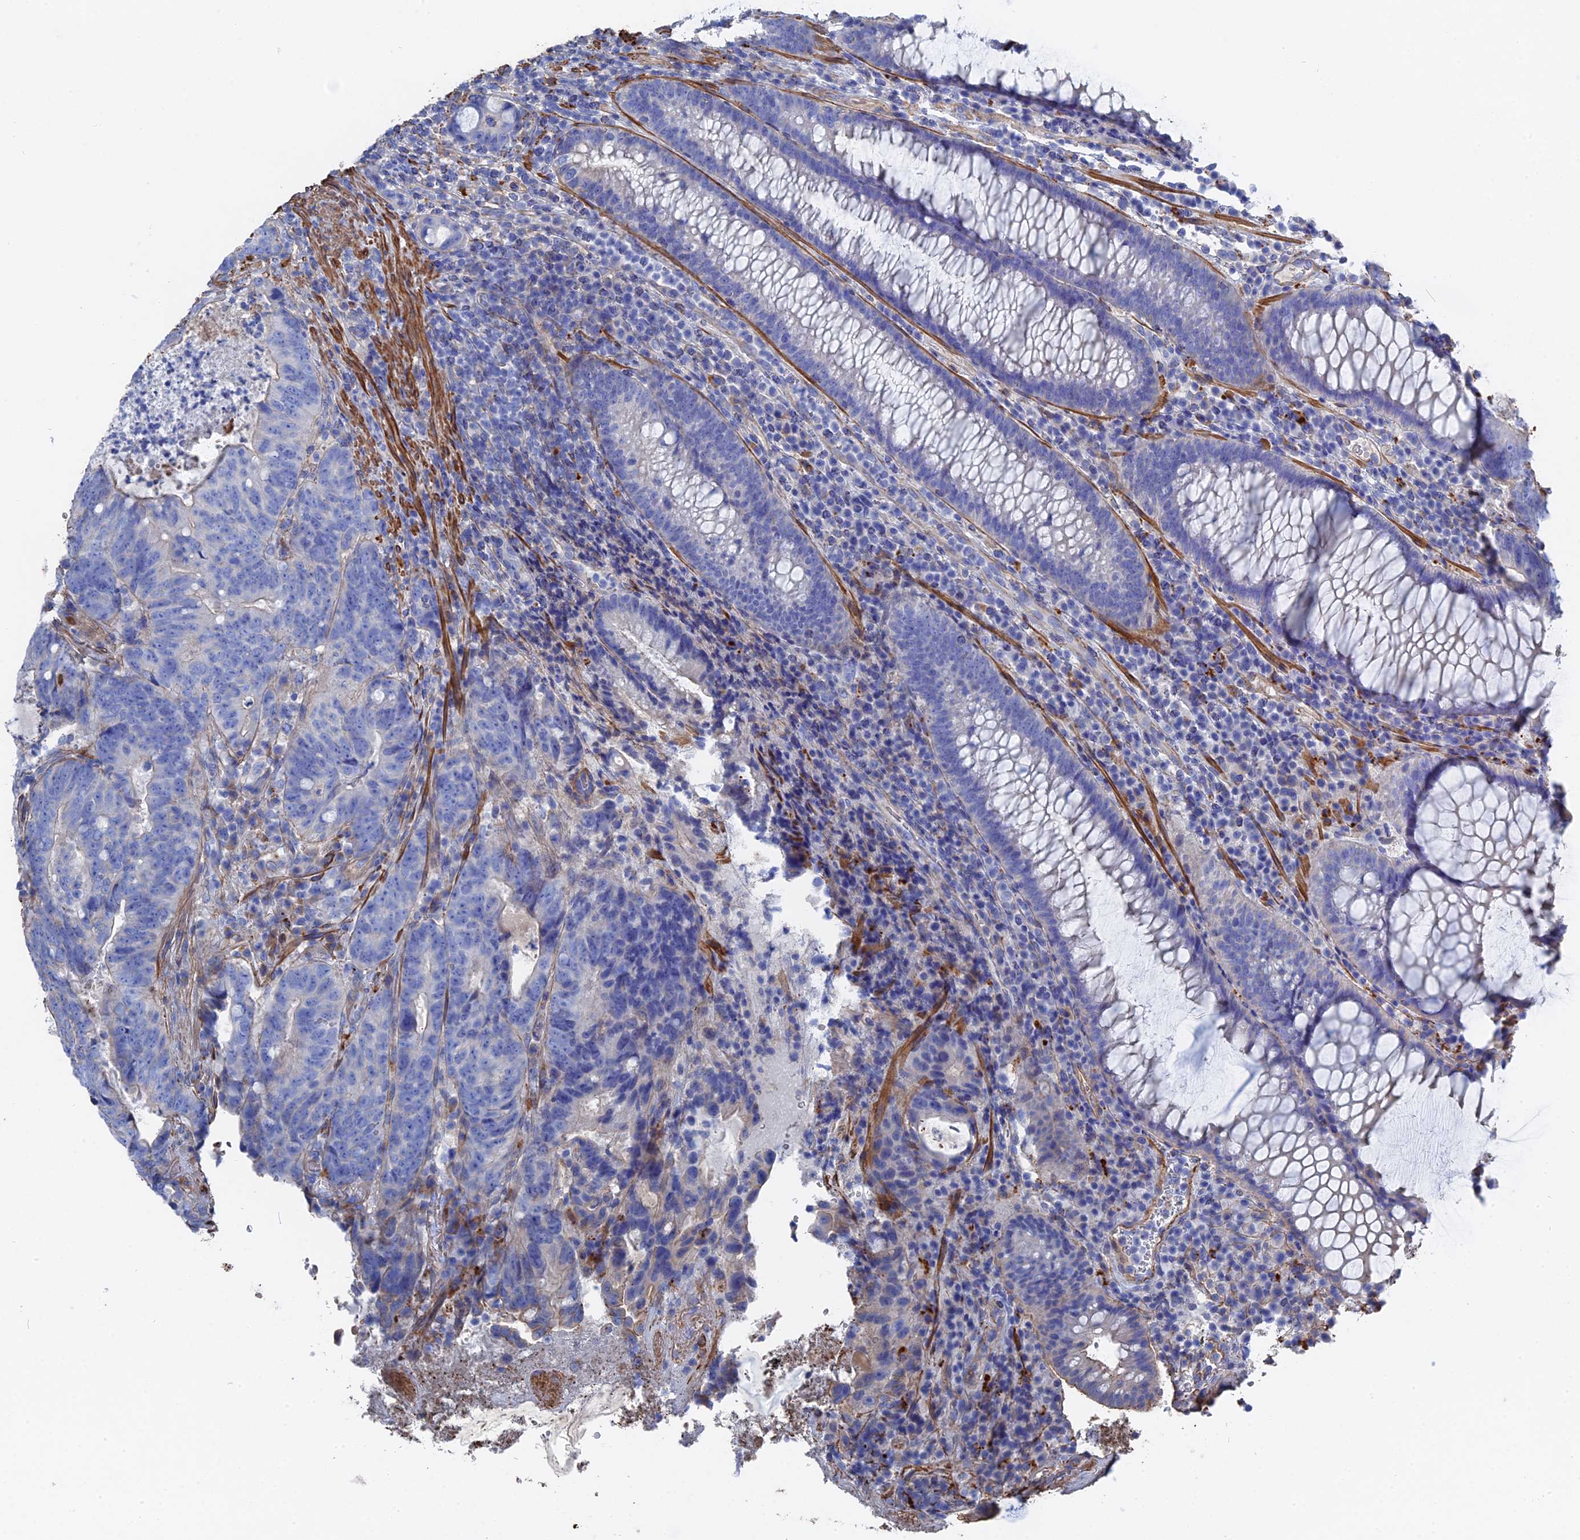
{"staining": {"intensity": "negative", "quantity": "none", "location": "none"}, "tissue": "colorectal cancer", "cell_type": "Tumor cells", "image_type": "cancer", "snomed": [{"axis": "morphology", "description": "Adenocarcinoma, NOS"}, {"axis": "topography", "description": "Colon"}], "caption": "A micrograph of colorectal cancer stained for a protein exhibits no brown staining in tumor cells.", "gene": "STRA6", "patient": {"sex": "female", "age": 82}}